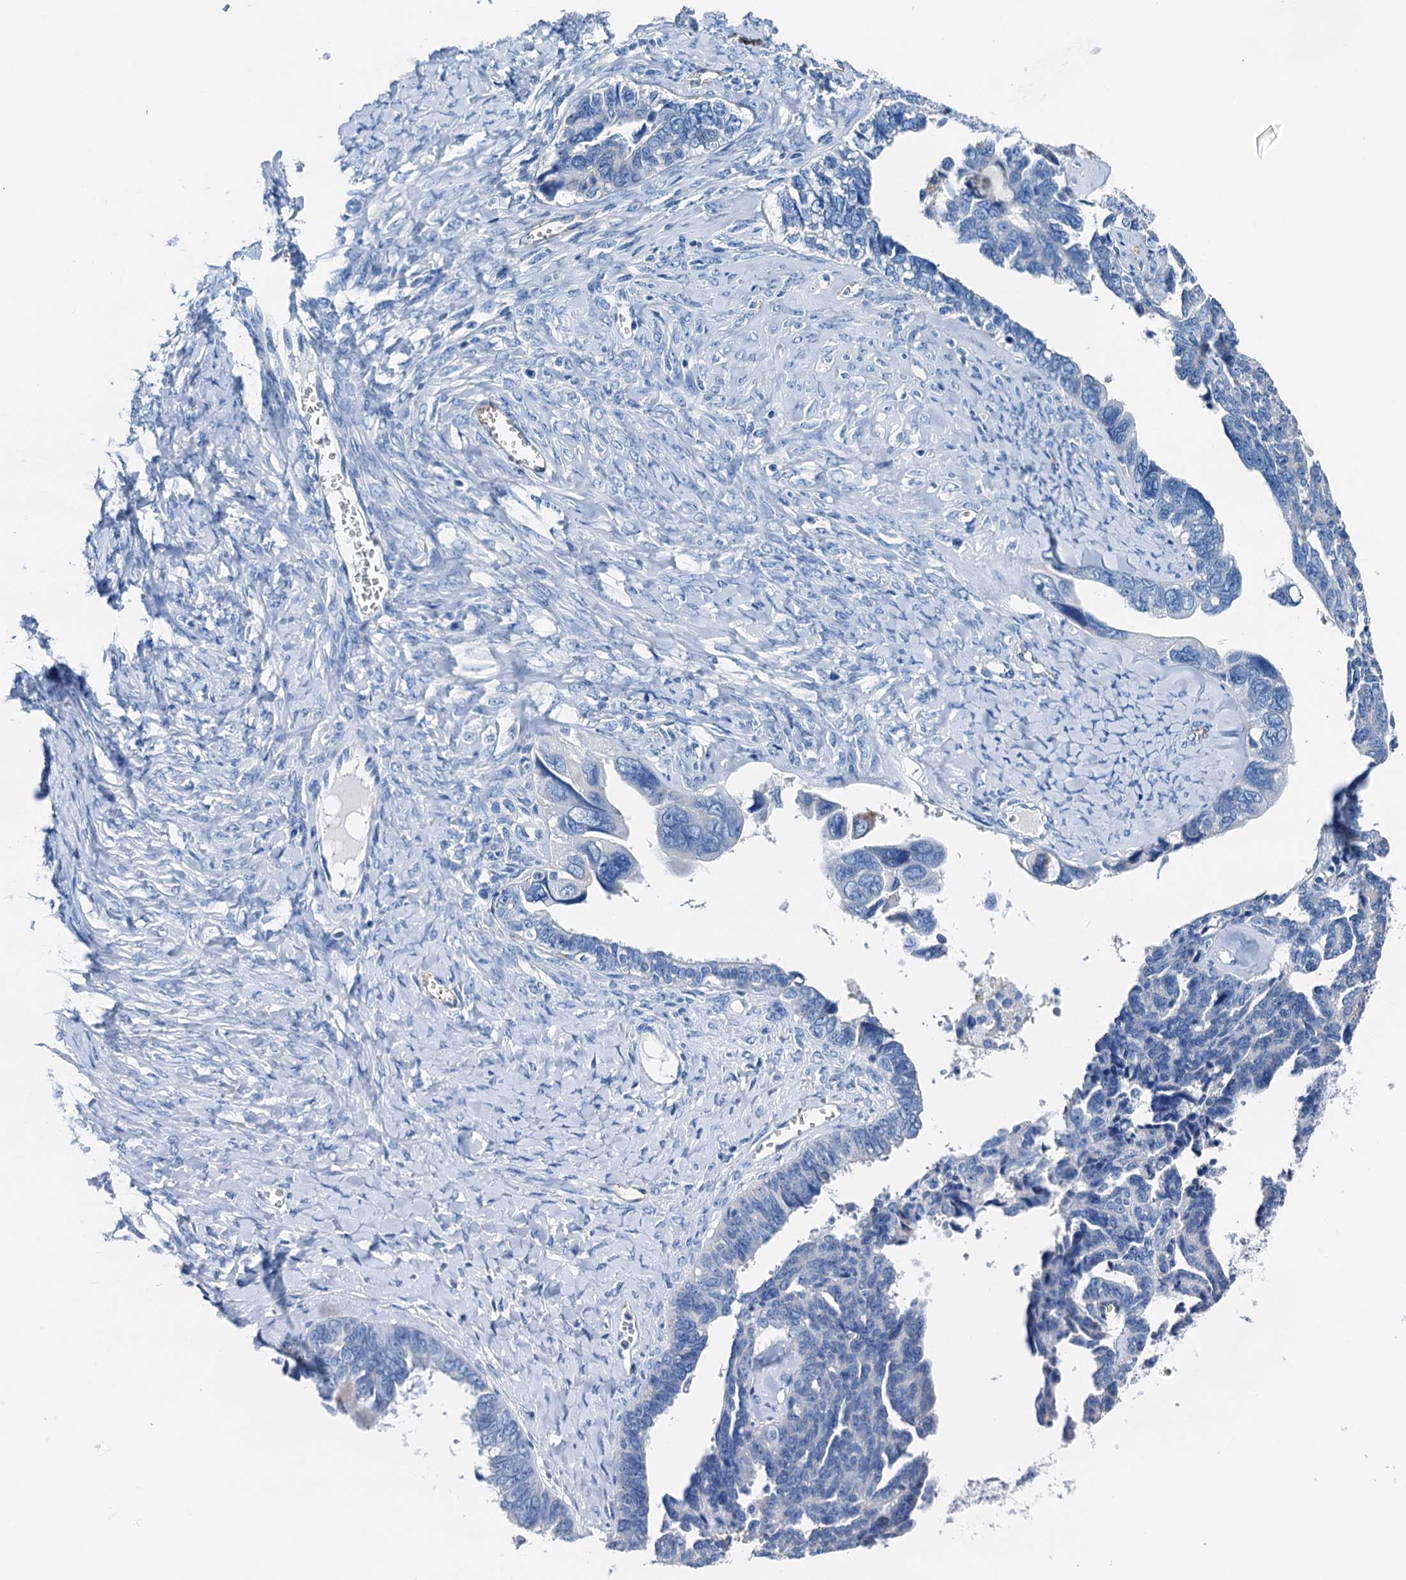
{"staining": {"intensity": "negative", "quantity": "none", "location": "none"}, "tissue": "ovarian cancer", "cell_type": "Tumor cells", "image_type": "cancer", "snomed": [{"axis": "morphology", "description": "Cystadenocarcinoma, serous, NOS"}, {"axis": "topography", "description": "Ovary"}], "caption": "Tumor cells are negative for protein expression in human ovarian cancer (serous cystadenocarcinoma).", "gene": "C1QTNF4", "patient": {"sex": "female", "age": 79}}